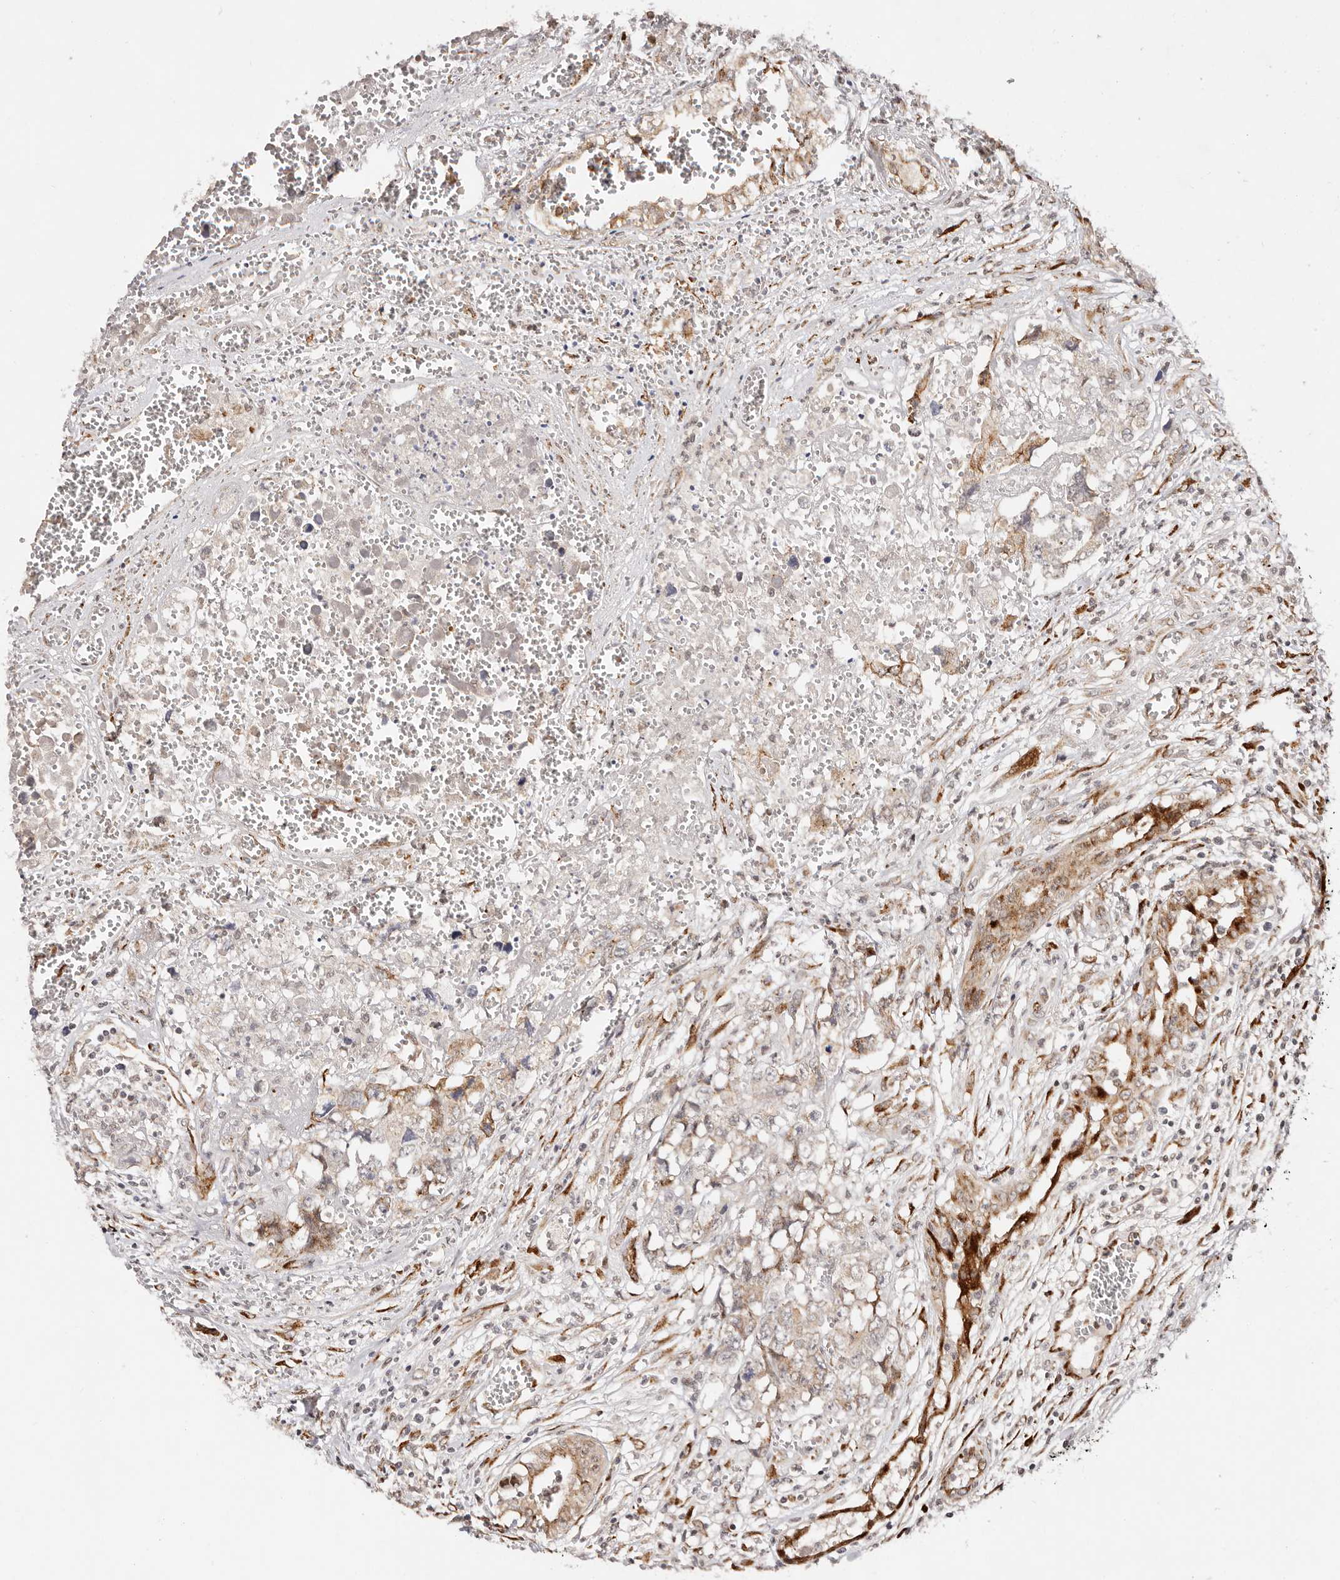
{"staining": {"intensity": "moderate", "quantity": ">75%", "location": "cytoplasmic/membranous"}, "tissue": "testis cancer", "cell_type": "Tumor cells", "image_type": "cancer", "snomed": [{"axis": "morphology", "description": "Carcinoma, Embryonal, NOS"}, {"axis": "topography", "description": "Testis"}], "caption": "Testis cancer stained for a protein reveals moderate cytoplasmic/membranous positivity in tumor cells.", "gene": "BCL2L15", "patient": {"sex": "male", "age": 31}}